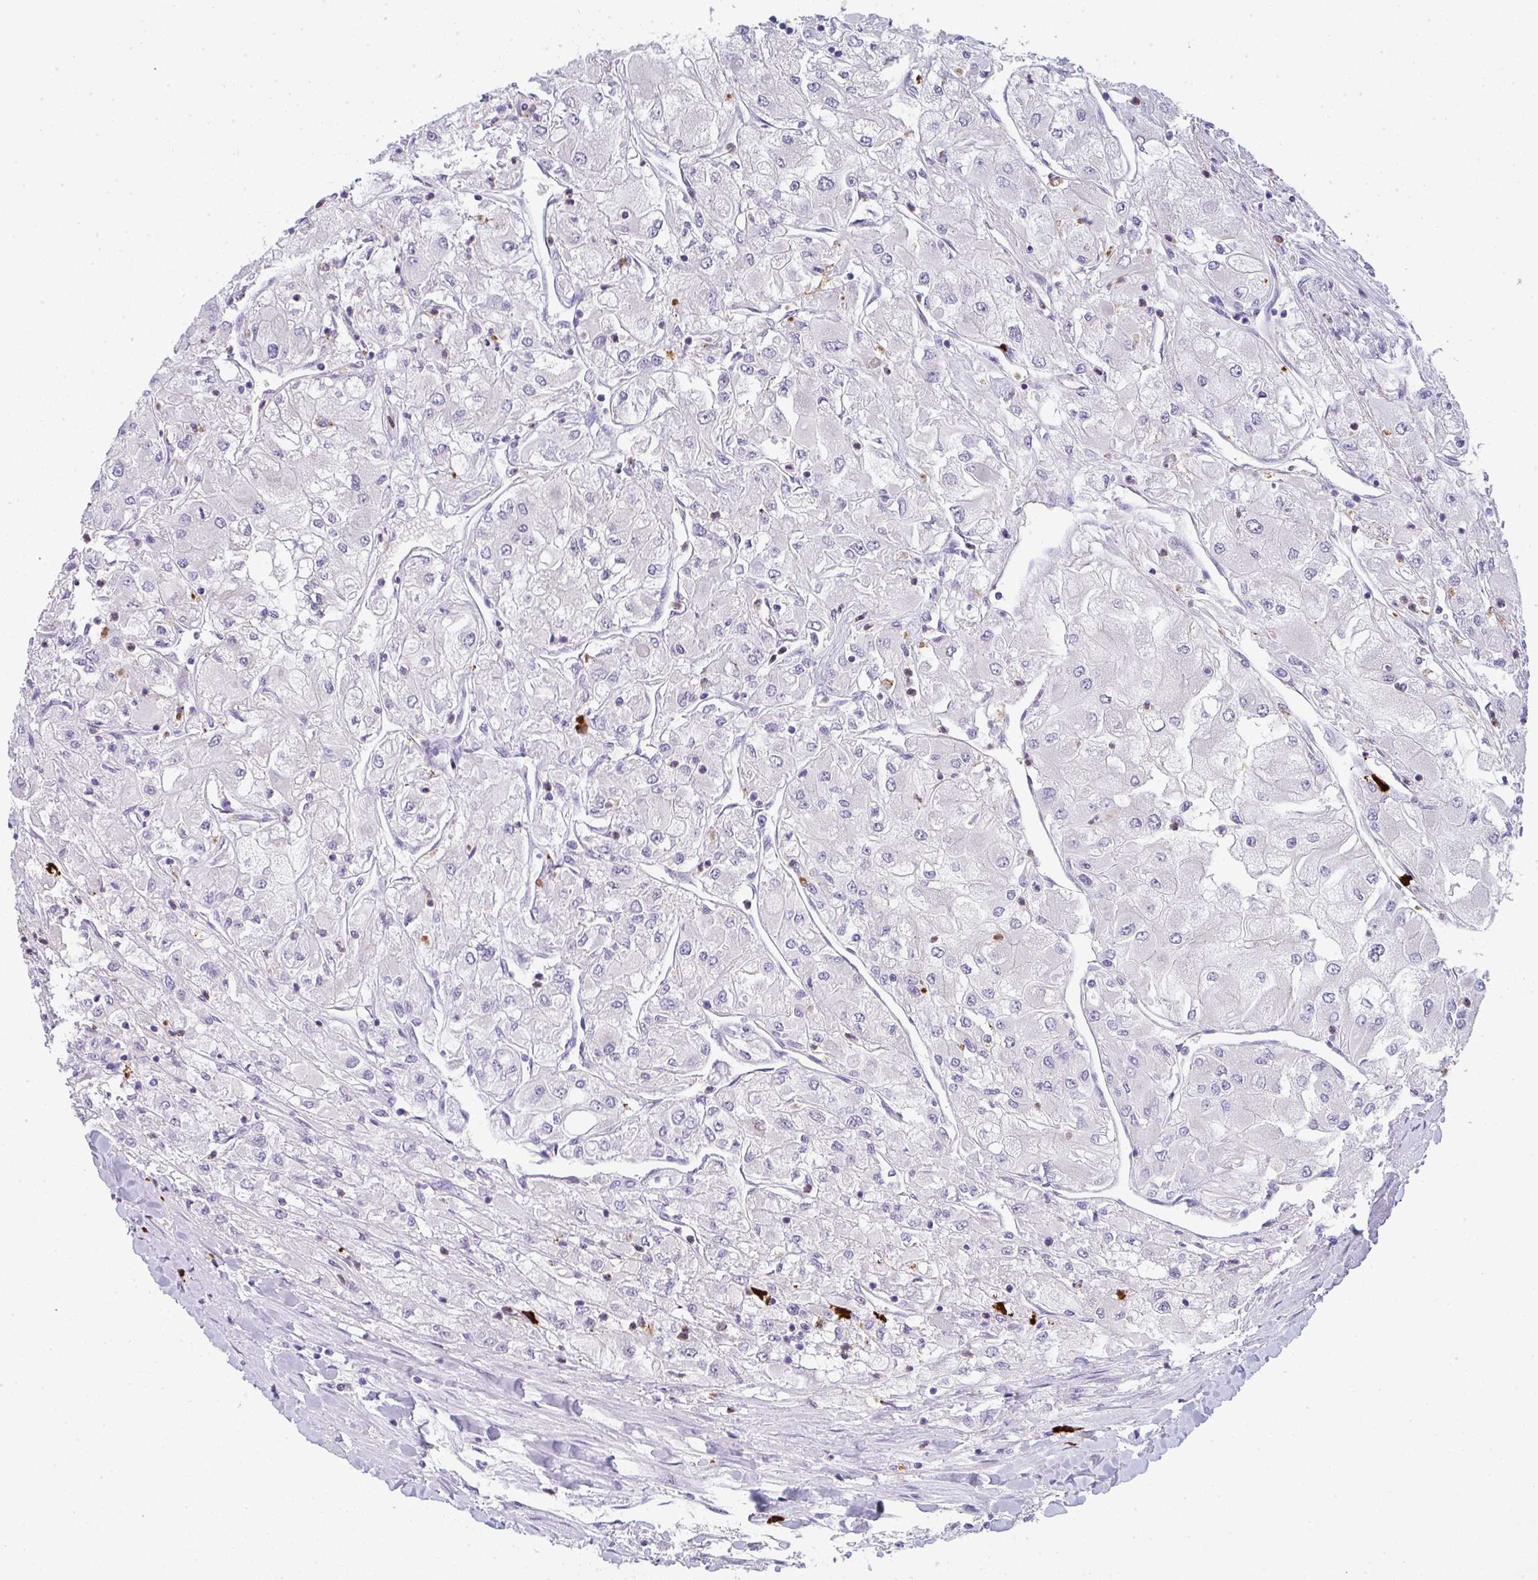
{"staining": {"intensity": "negative", "quantity": "none", "location": "none"}, "tissue": "renal cancer", "cell_type": "Tumor cells", "image_type": "cancer", "snomed": [{"axis": "morphology", "description": "Adenocarcinoma, NOS"}, {"axis": "topography", "description": "Kidney"}], "caption": "The histopathology image reveals no staining of tumor cells in renal cancer (adenocarcinoma).", "gene": "CACNA1S", "patient": {"sex": "male", "age": 80}}